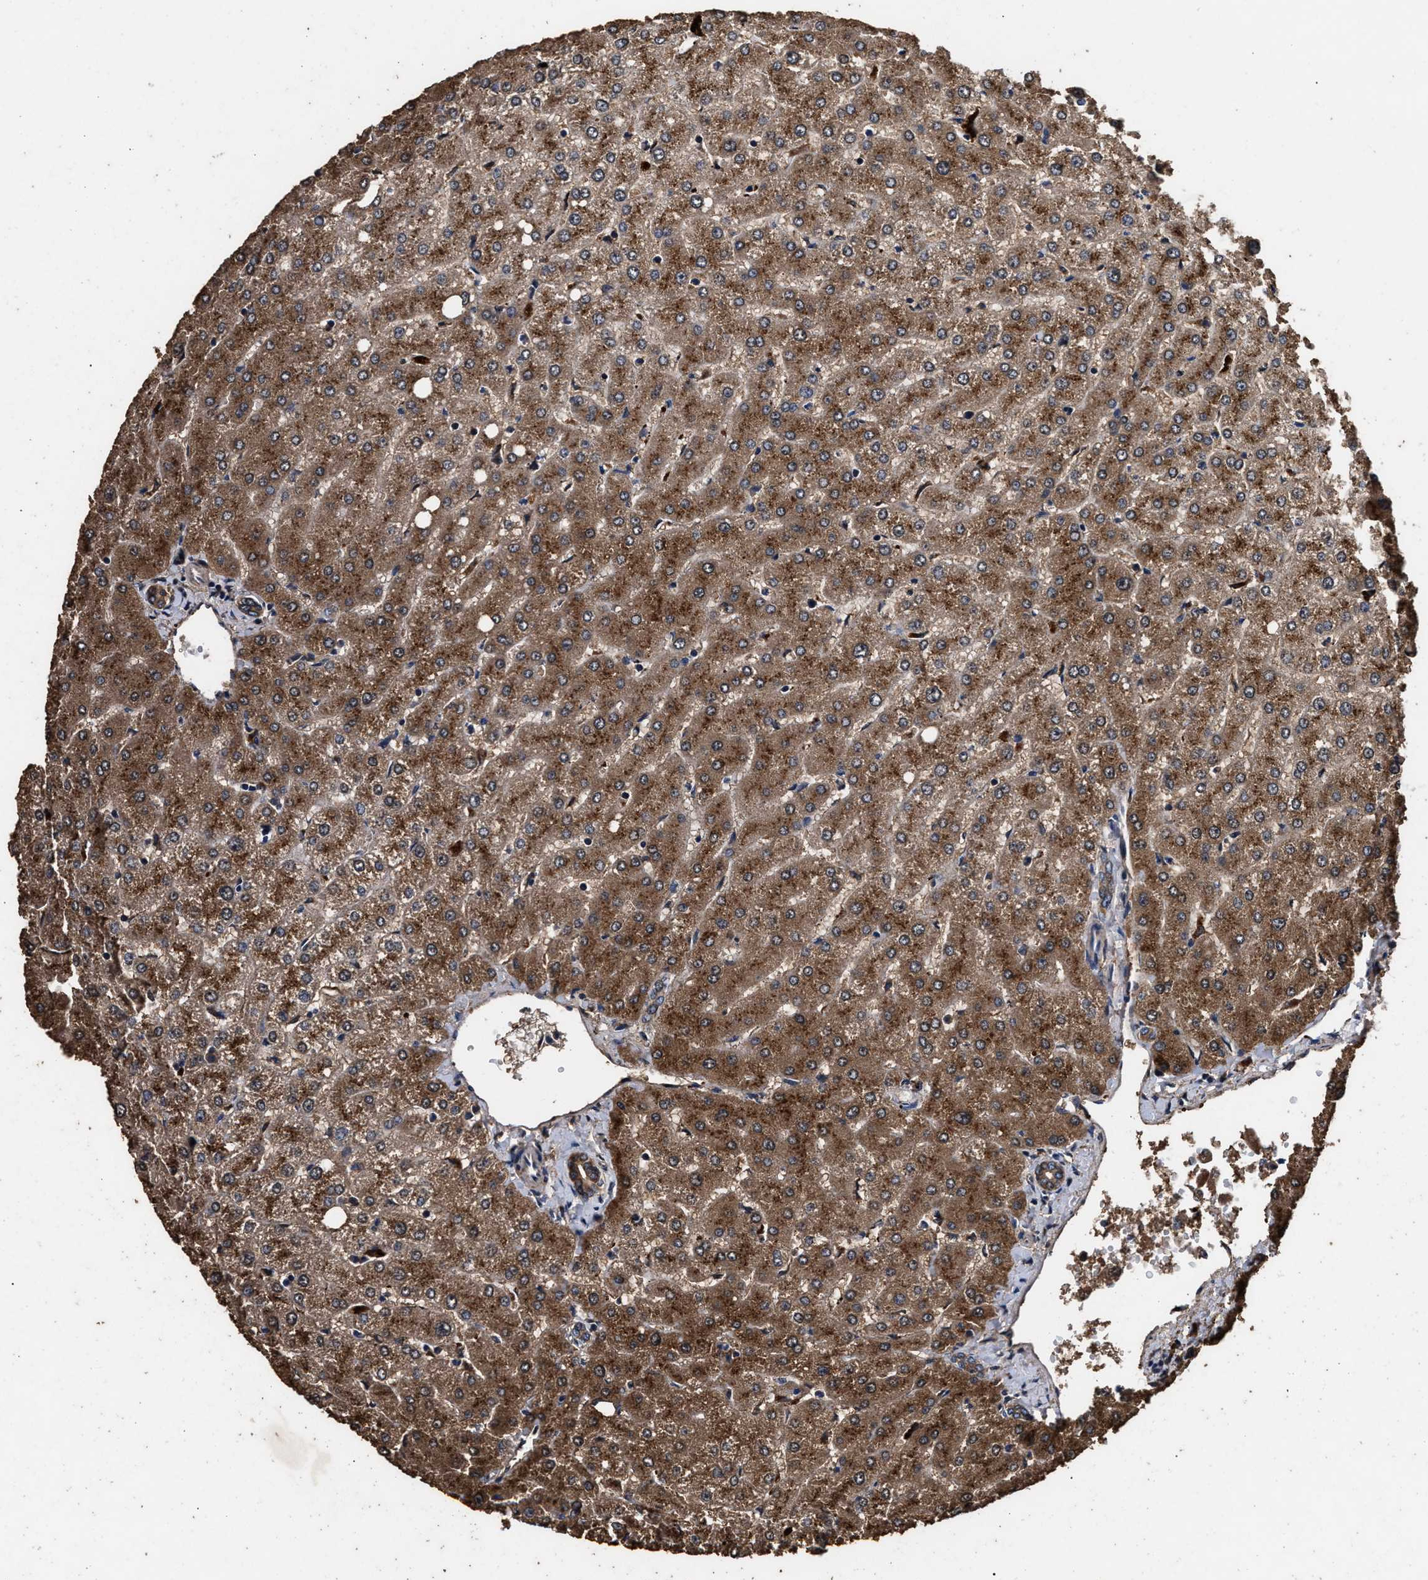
{"staining": {"intensity": "strong", "quantity": ">75%", "location": "cytoplasmic/membranous"}, "tissue": "liver", "cell_type": "Cholangiocytes", "image_type": "normal", "snomed": [{"axis": "morphology", "description": "Normal tissue, NOS"}, {"axis": "topography", "description": "Liver"}], "caption": "Human liver stained with a brown dye reveals strong cytoplasmic/membranous positive positivity in approximately >75% of cholangiocytes.", "gene": "ENSG00000286112", "patient": {"sex": "female", "age": 54}}